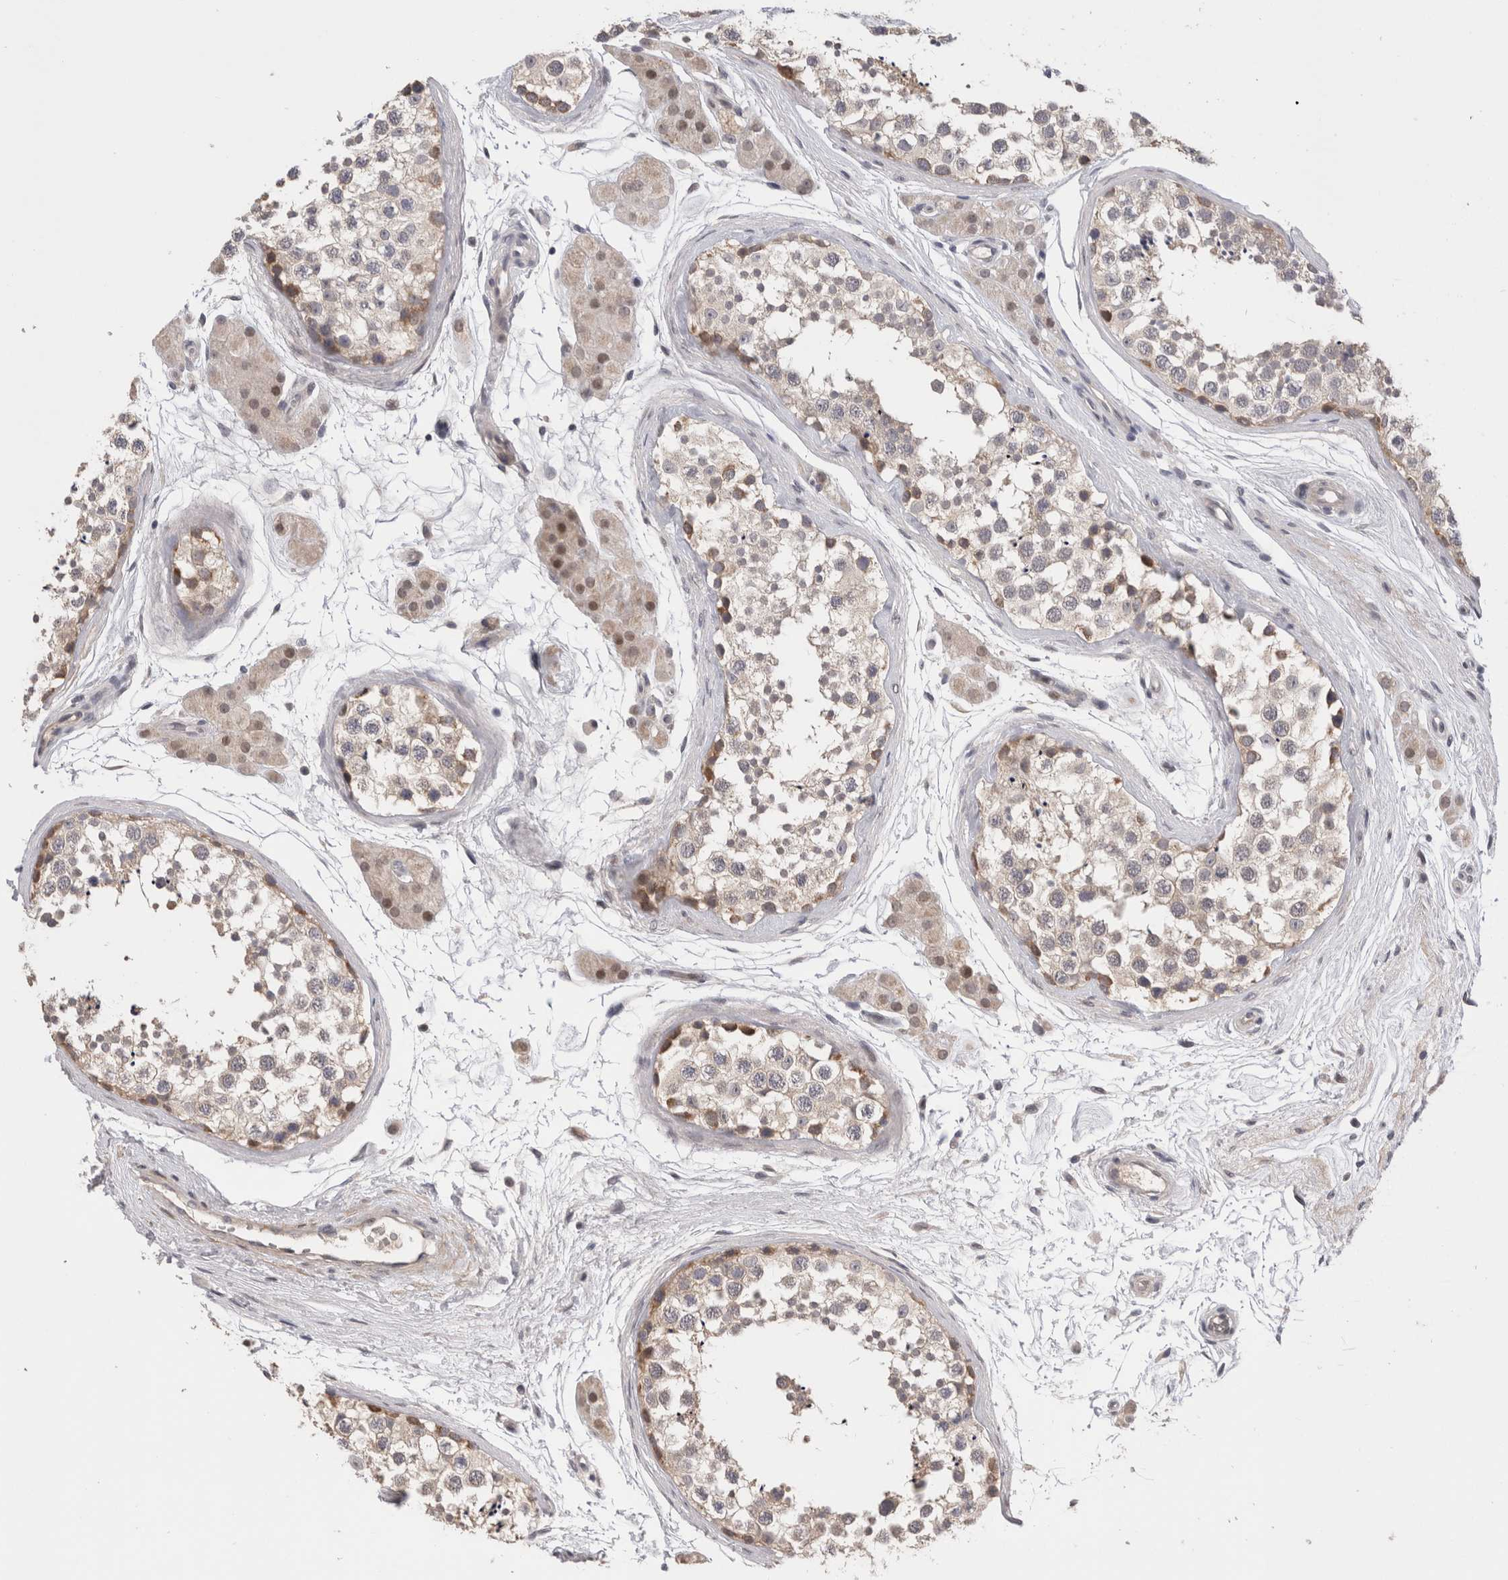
{"staining": {"intensity": "moderate", "quantity": "<25%", "location": "cytoplasmic/membranous"}, "tissue": "testis", "cell_type": "Cells in seminiferous ducts", "image_type": "normal", "snomed": [{"axis": "morphology", "description": "Normal tissue, NOS"}, {"axis": "topography", "description": "Testis"}], "caption": "Immunohistochemical staining of normal testis shows moderate cytoplasmic/membranous protein expression in about <25% of cells in seminiferous ducts.", "gene": "CRYBG1", "patient": {"sex": "male", "age": 56}}